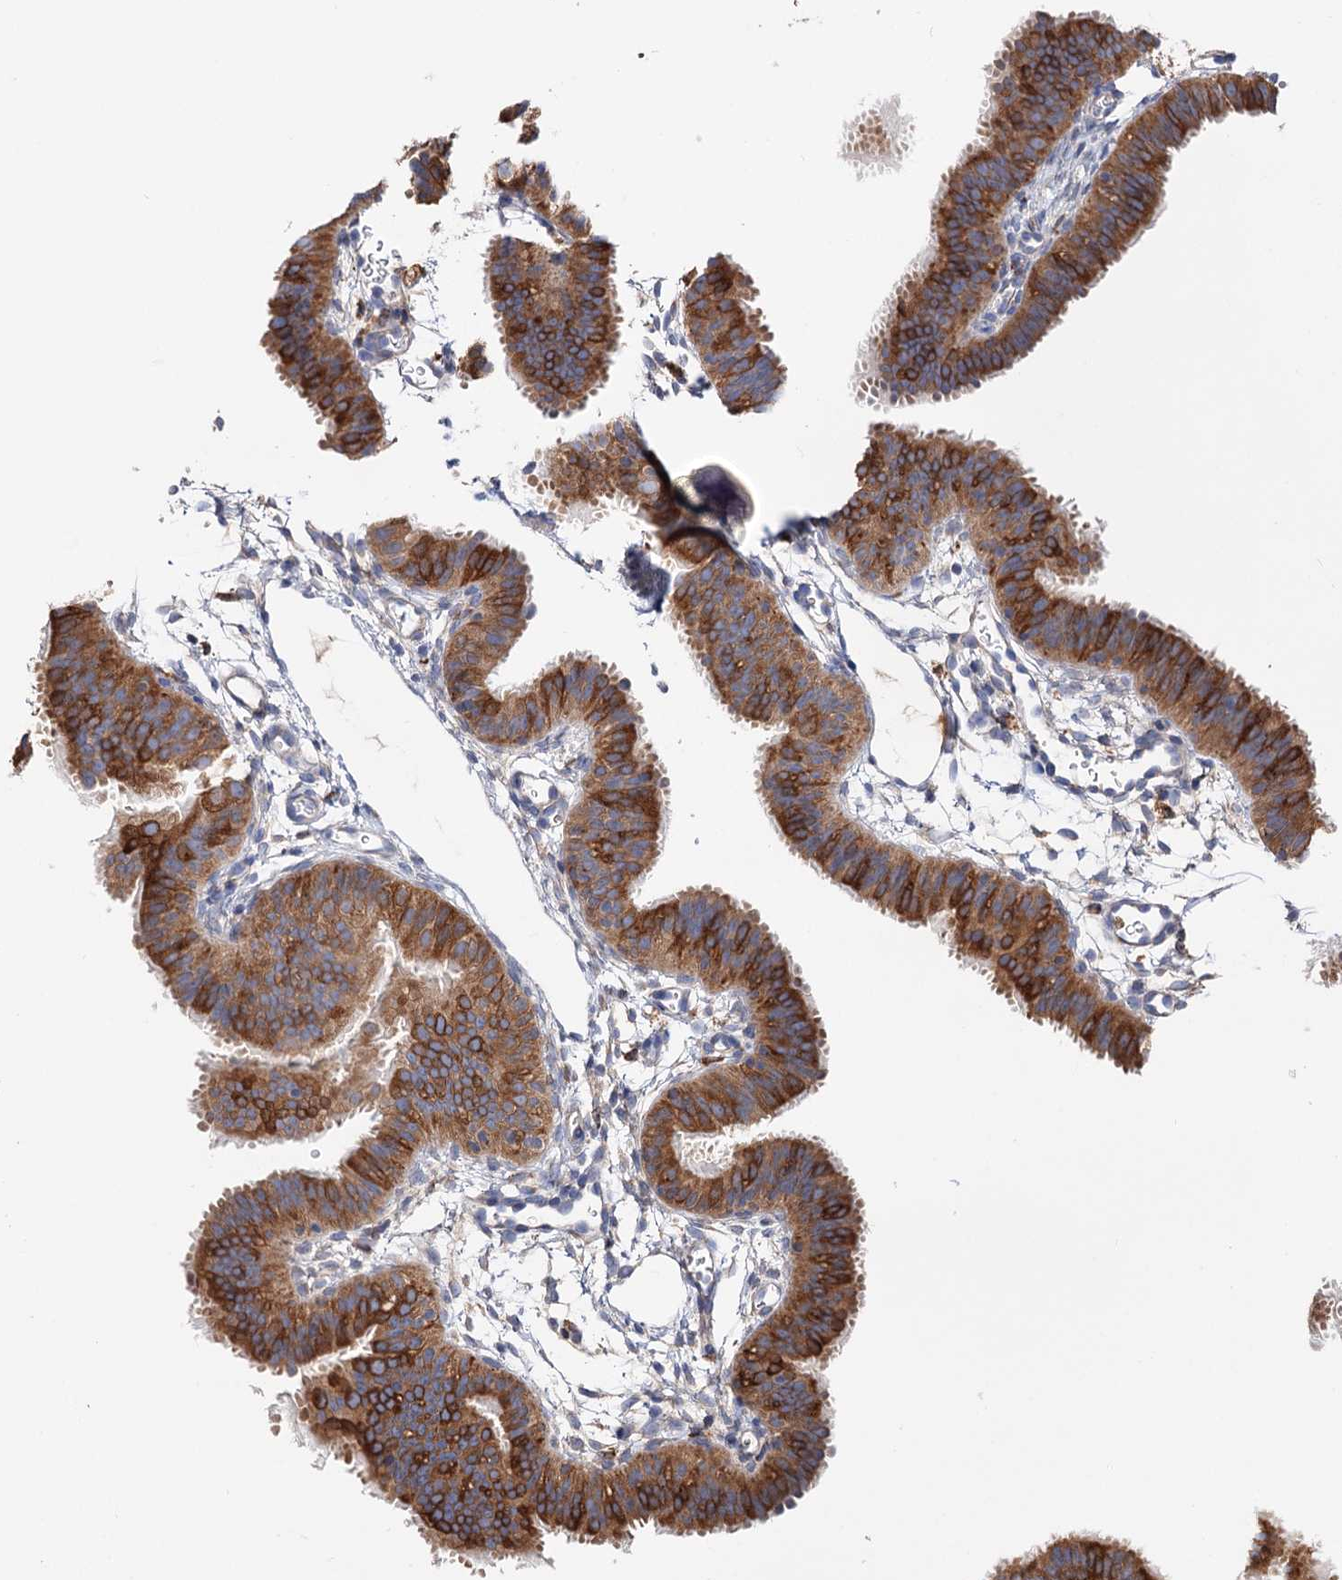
{"staining": {"intensity": "strong", "quantity": ">75%", "location": "cytoplasmic/membranous"}, "tissue": "fallopian tube", "cell_type": "Glandular cells", "image_type": "normal", "snomed": [{"axis": "morphology", "description": "Normal tissue, NOS"}, {"axis": "topography", "description": "Fallopian tube"}], "caption": "IHC staining of unremarkable fallopian tube, which displays high levels of strong cytoplasmic/membranous expression in approximately >75% of glandular cells indicating strong cytoplasmic/membranous protein positivity. The staining was performed using DAB (3,3'-diaminobenzidine) (brown) for protein detection and nuclei were counterstained in hematoxylin (blue).", "gene": "ERP29", "patient": {"sex": "female", "age": 35}}